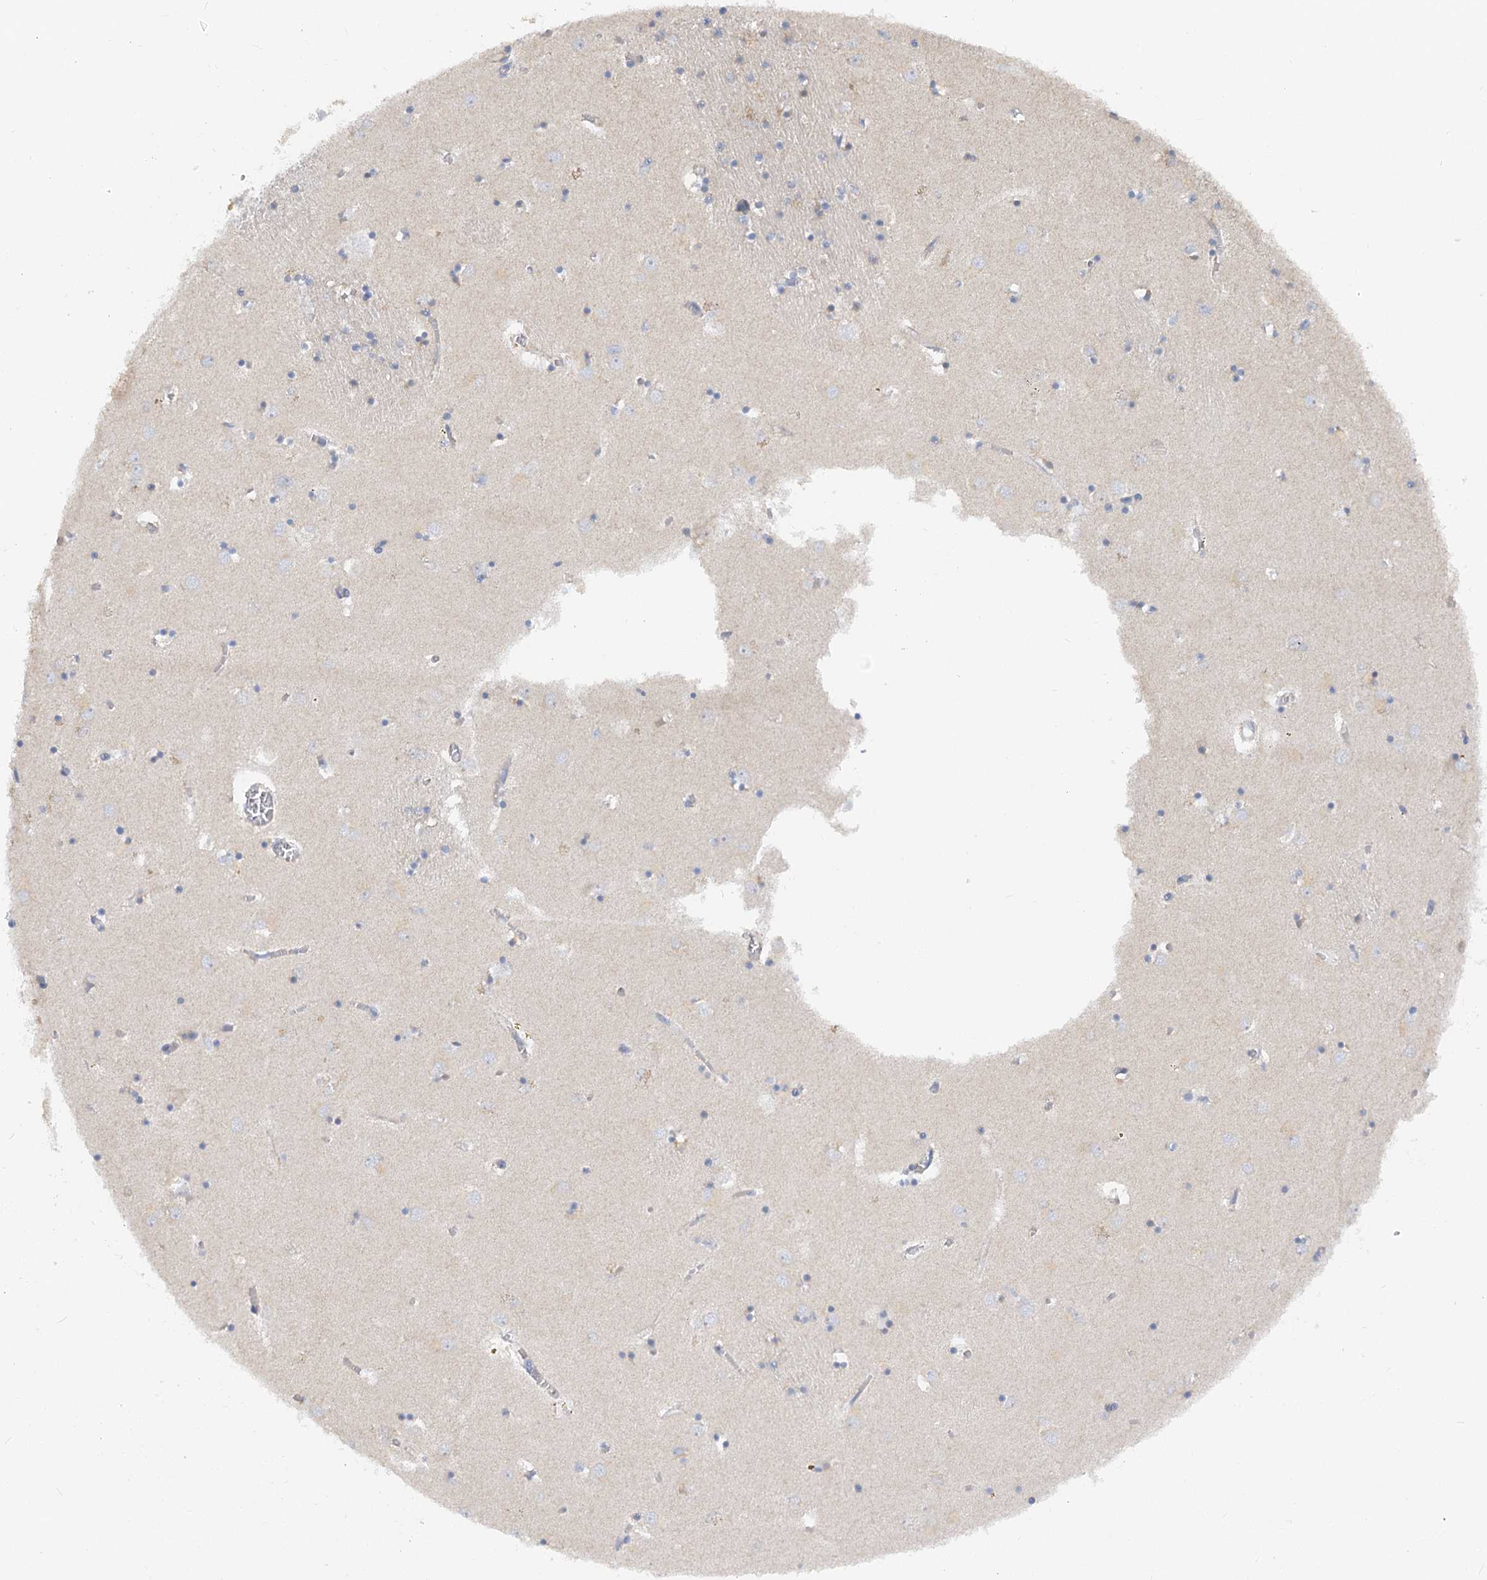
{"staining": {"intensity": "weak", "quantity": "<25%", "location": "cytoplasmic/membranous"}, "tissue": "caudate", "cell_type": "Glial cells", "image_type": "normal", "snomed": [{"axis": "morphology", "description": "Normal tissue, NOS"}, {"axis": "topography", "description": "Lateral ventricle wall"}], "caption": "Glial cells are negative for brown protein staining in benign caudate. Brightfield microscopy of immunohistochemistry (IHC) stained with DAB (brown) and hematoxylin (blue), captured at high magnification.", "gene": "NELL2", "patient": {"sex": "male", "age": 70}}